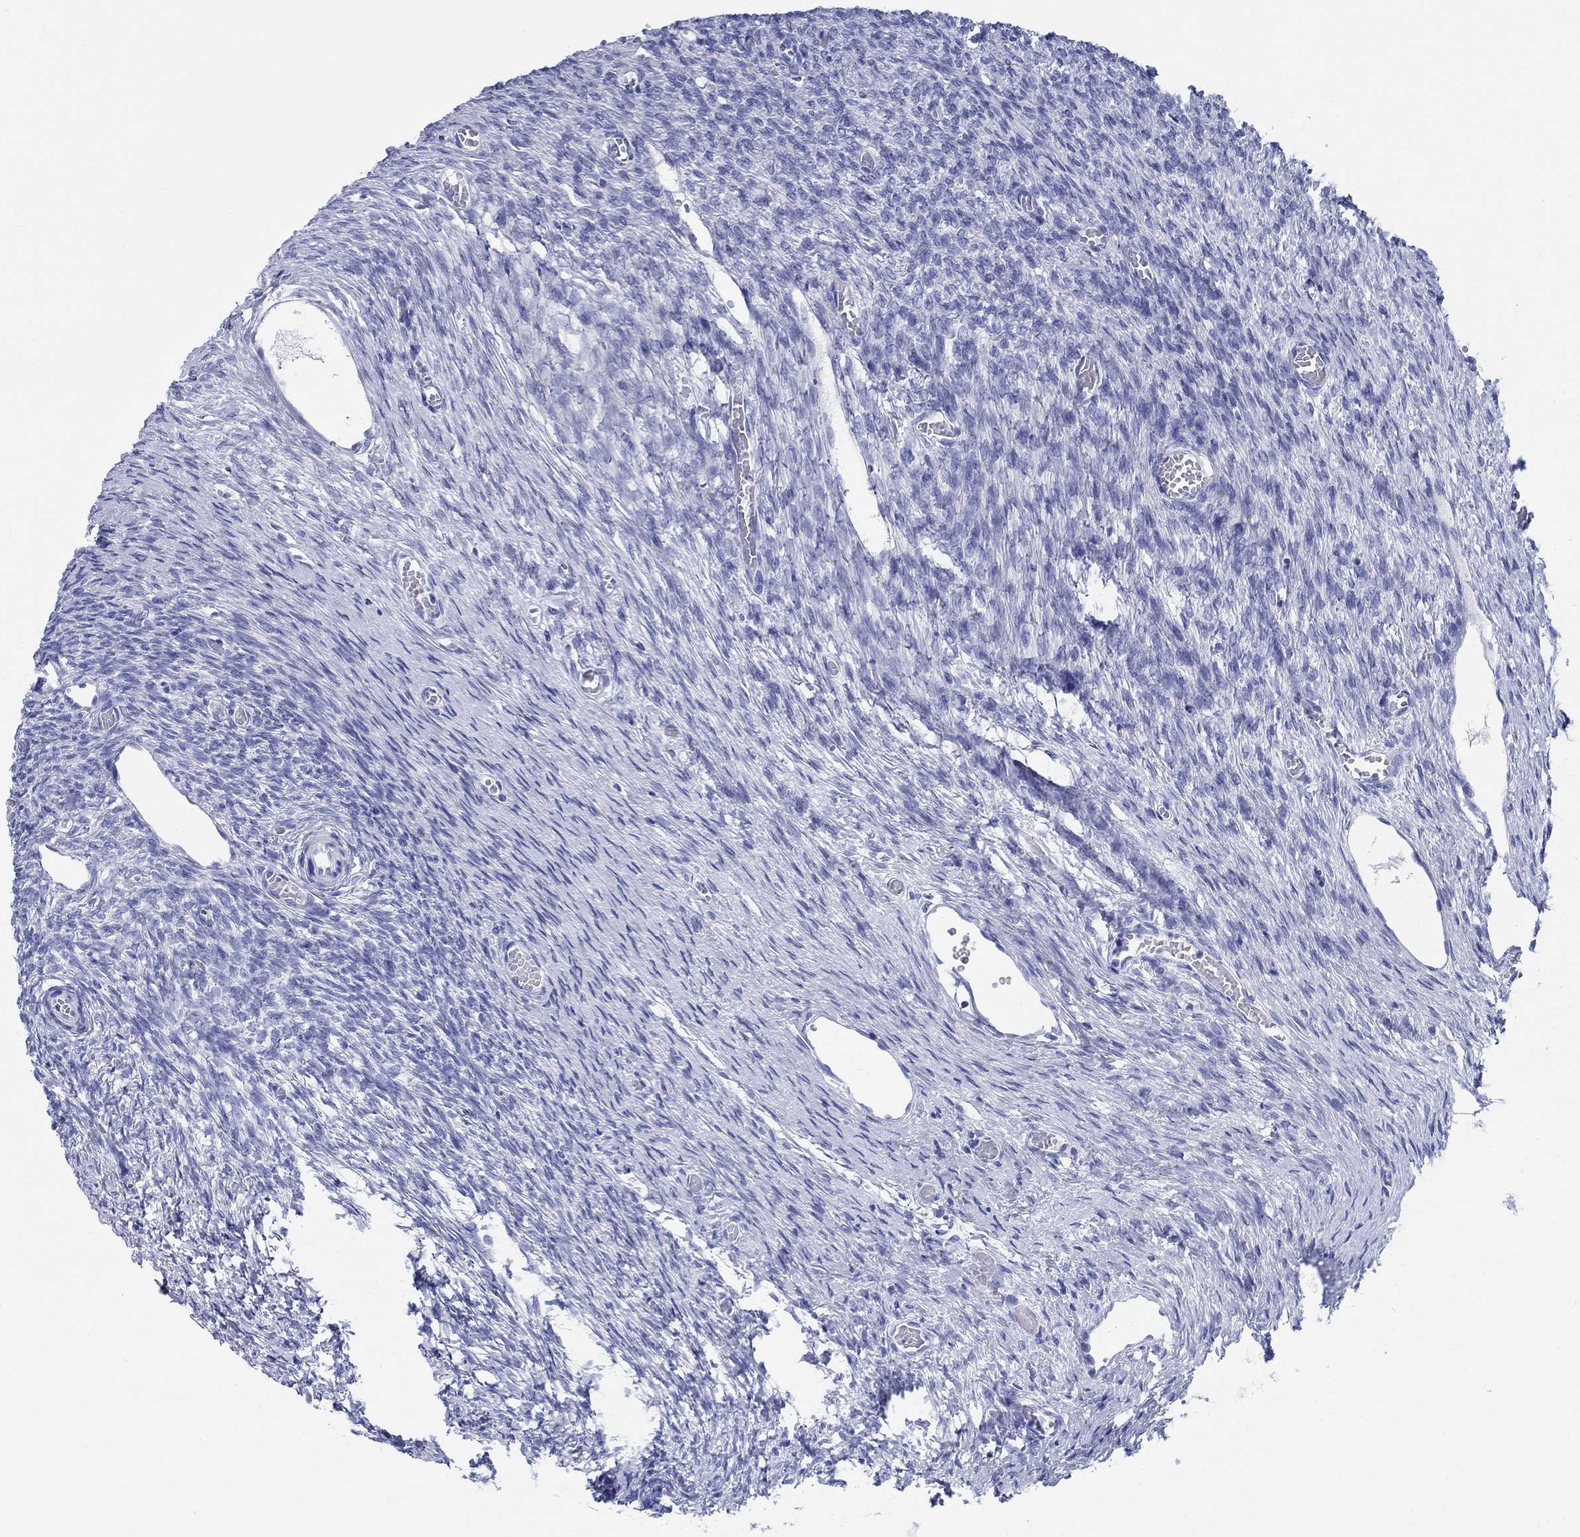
{"staining": {"intensity": "negative", "quantity": "none", "location": "none"}, "tissue": "ovary", "cell_type": "Follicle cells", "image_type": "normal", "snomed": [{"axis": "morphology", "description": "Normal tissue, NOS"}, {"axis": "topography", "description": "Ovary"}], "caption": "IHC histopathology image of benign ovary: human ovary stained with DAB displays no significant protein staining in follicle cells. (Brightfield microscopy of DAB (3,3'-diaminobenzidine) IHC at high magnification).", "gene": "RD3L", "patient": {"sex": "female", "age": 27}}